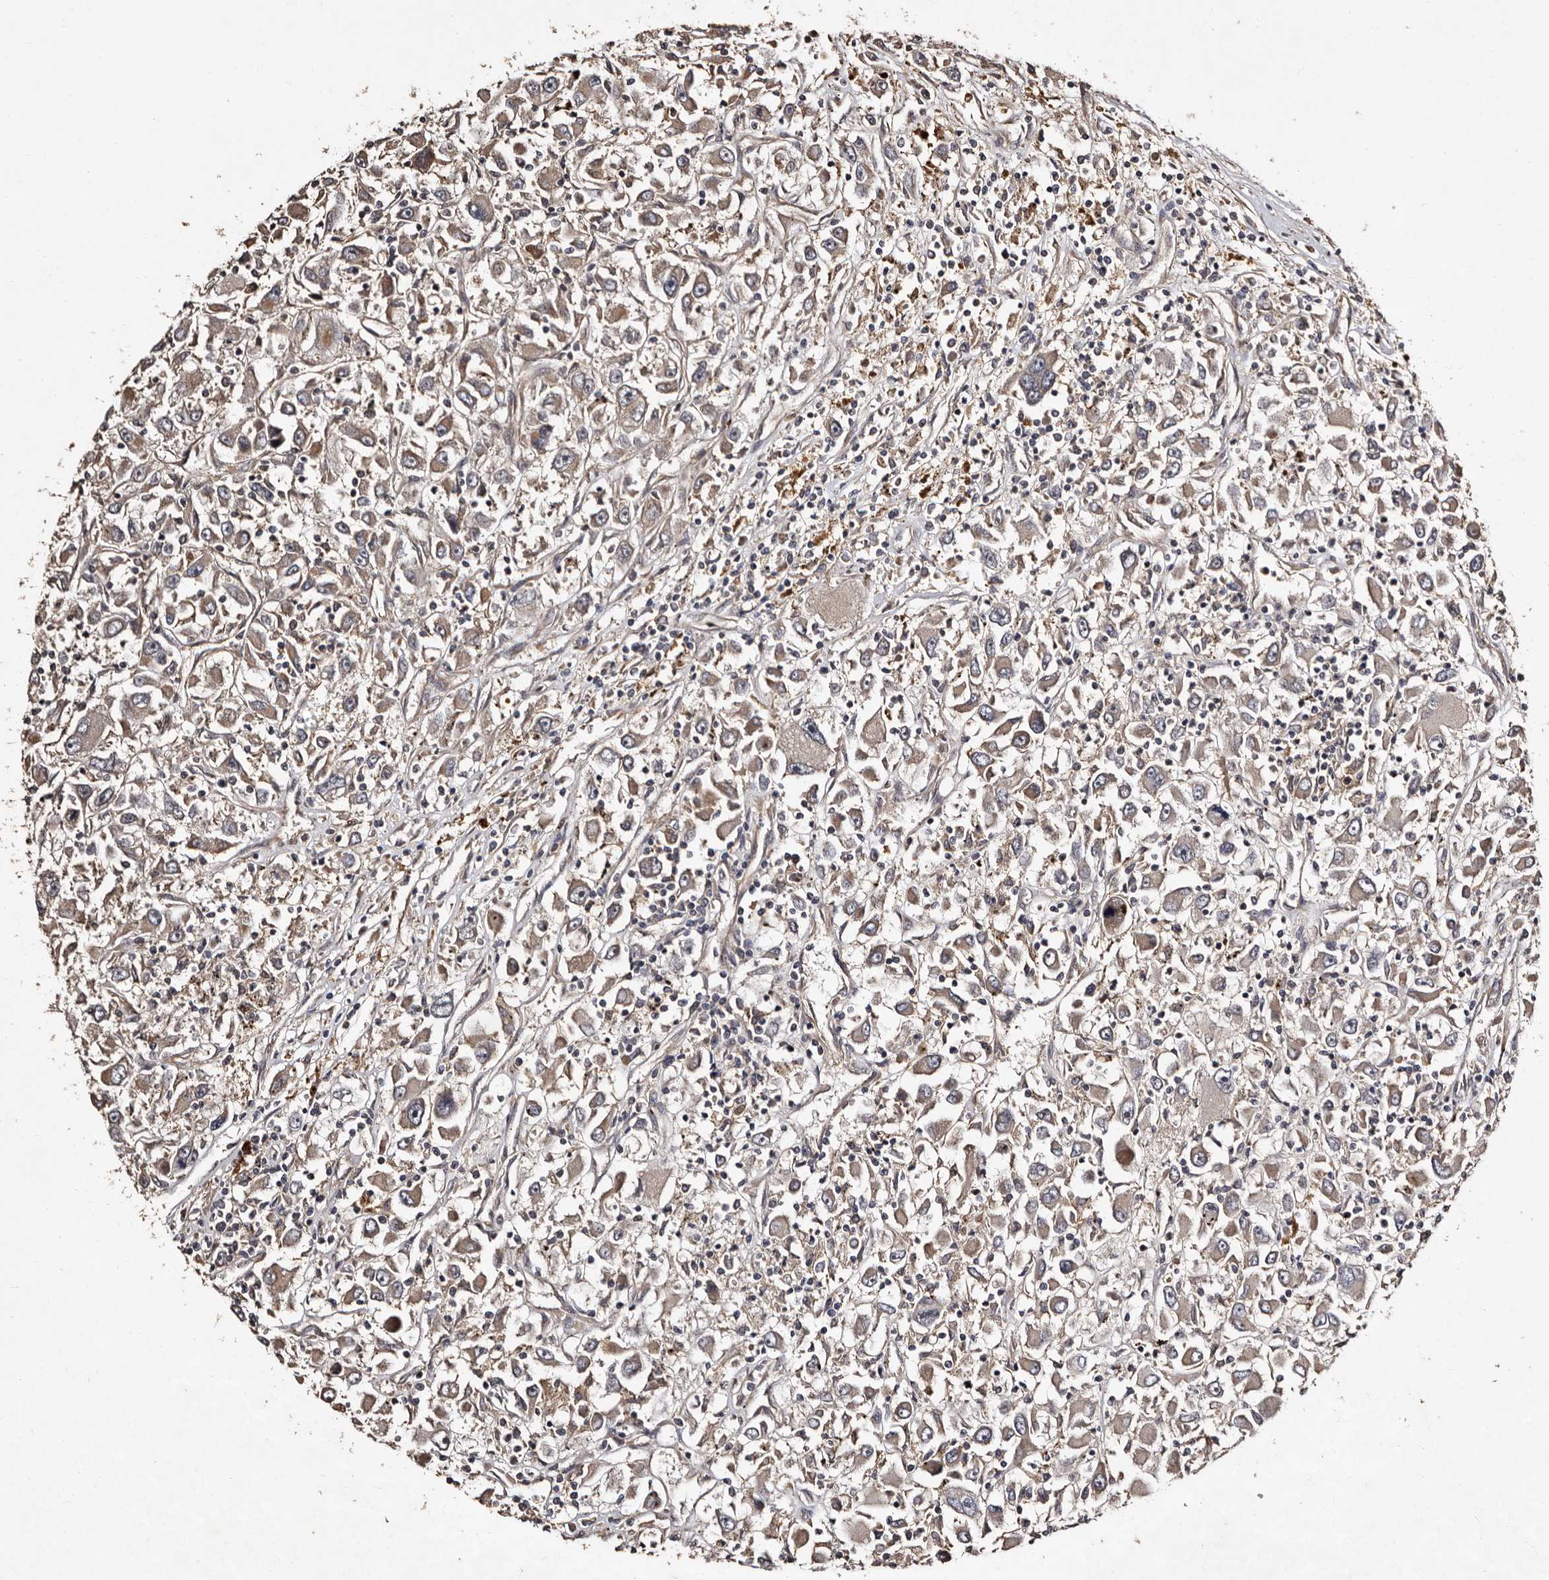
{"staining": {"intensity": "weak", "quantity": "<25%", "location": "cytoplasmic/membranous"}, "tissue": "renal cancer", "cell_type": "Tumor cells", "image_type": "cancer", "snomed": [{"axis": "morphology", "description": "Adenocarcinoma, NOS"}, {"axis": "topography", "description": "Kidney"}], "caption": "Immunohistochemistry photomicrograph of neoplastic tissue: renal adenocarcinoma stained with DAB reveals no significant protein staining in tumor cells.", "gene": "PRKD3", "patient": {"sex": "female", "age": 52}}